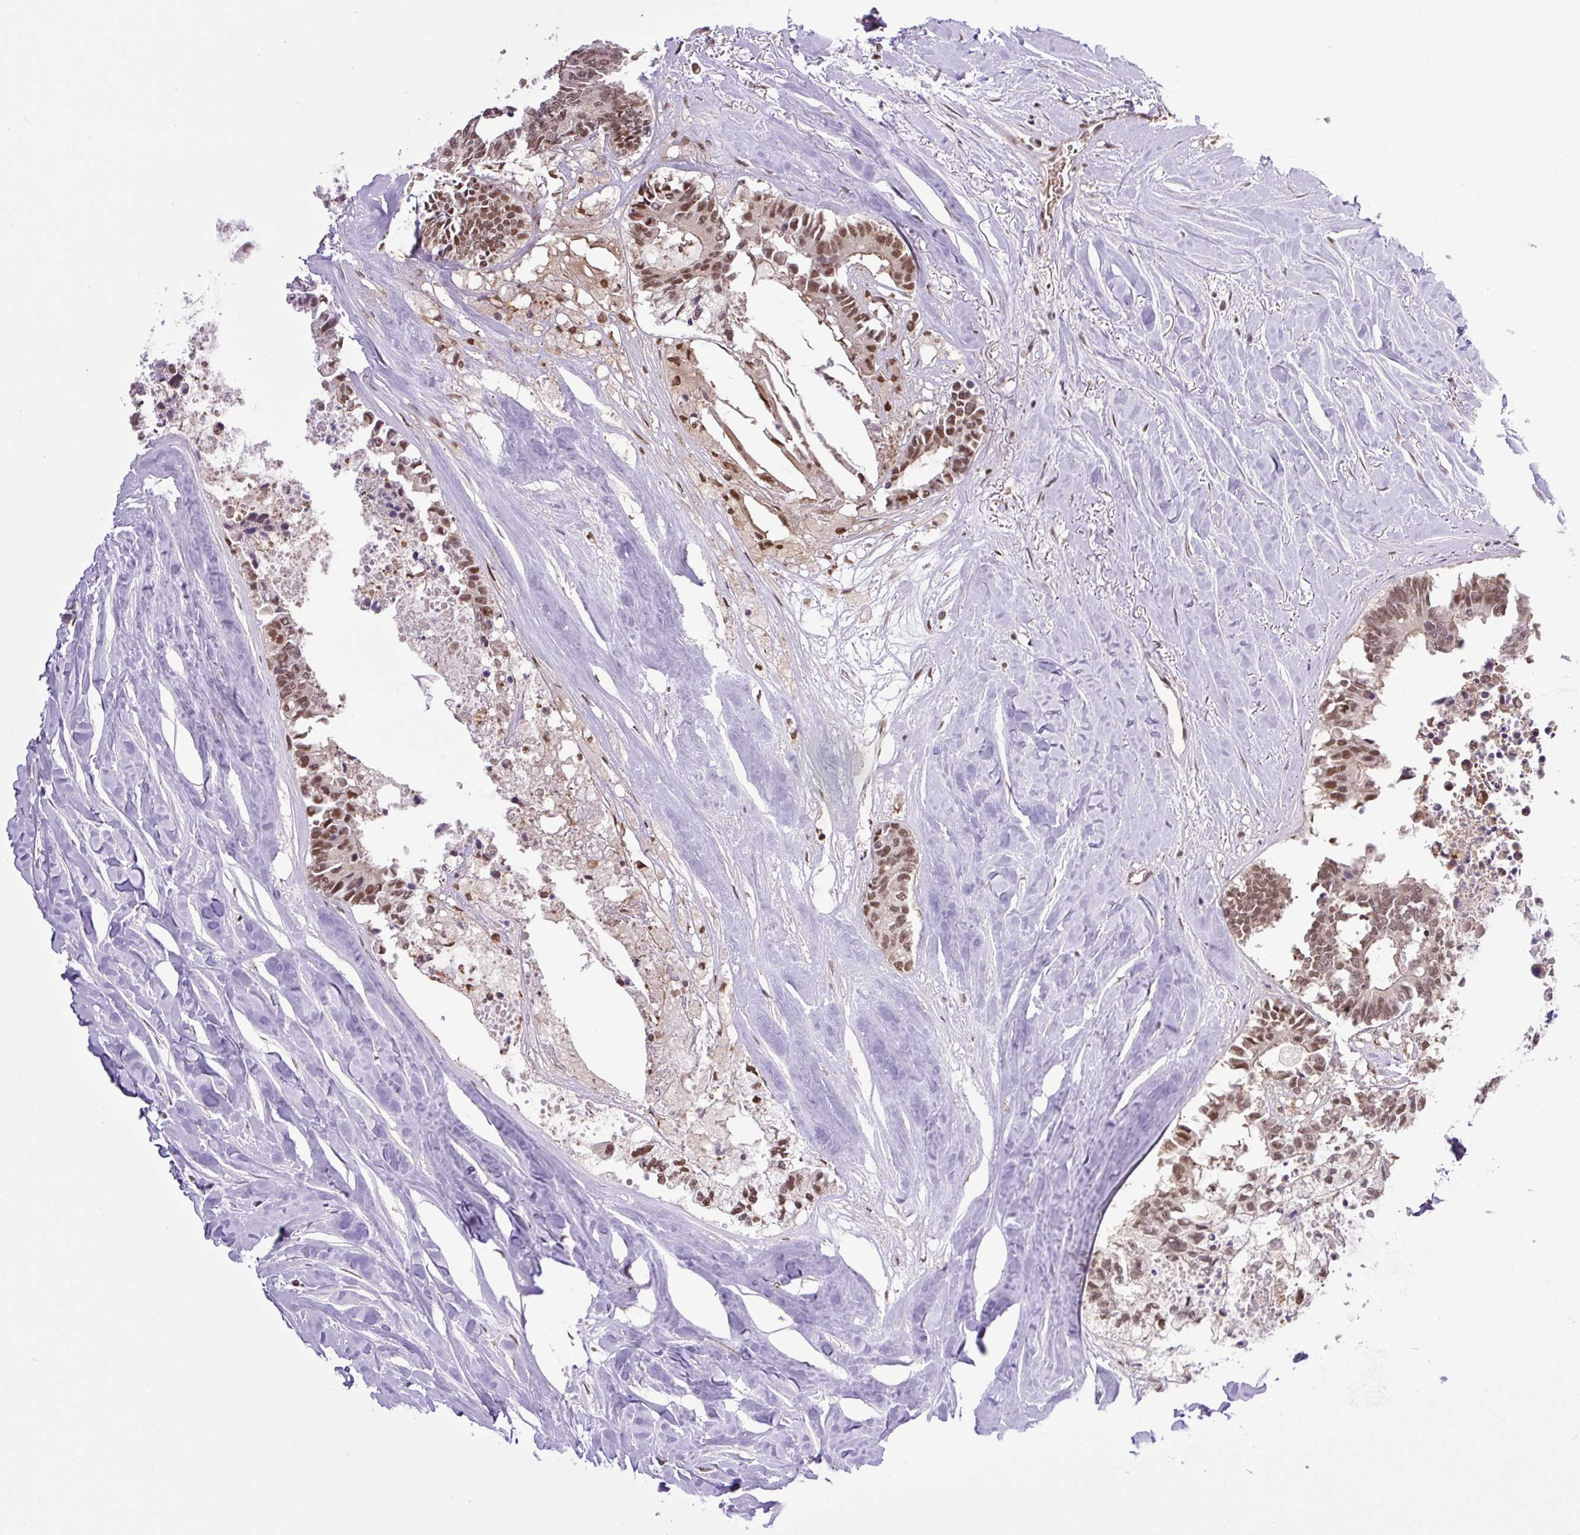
{"staining": {"intensity": "moderate", "quantity": ">75%", "location": "nuclear"}, "tissue": "colorectal cancer", "cell_type": "Tumor cells", "image_type": "cancer", "snomed": [{"axis": "morphology", "description": "Adenocarcinoma, NOS"}, {"axis": "topography", "description": "Colon"}, {"axis": "topography", "description": "Rectum"}], "caption": "This histopathology image shows IHC staining of human colorectal cancer, with medium moderate nuclear expression in about >75% of tumor cells.", "gene": "SGTA", "patient": {"sex": "male", "age": 57}}